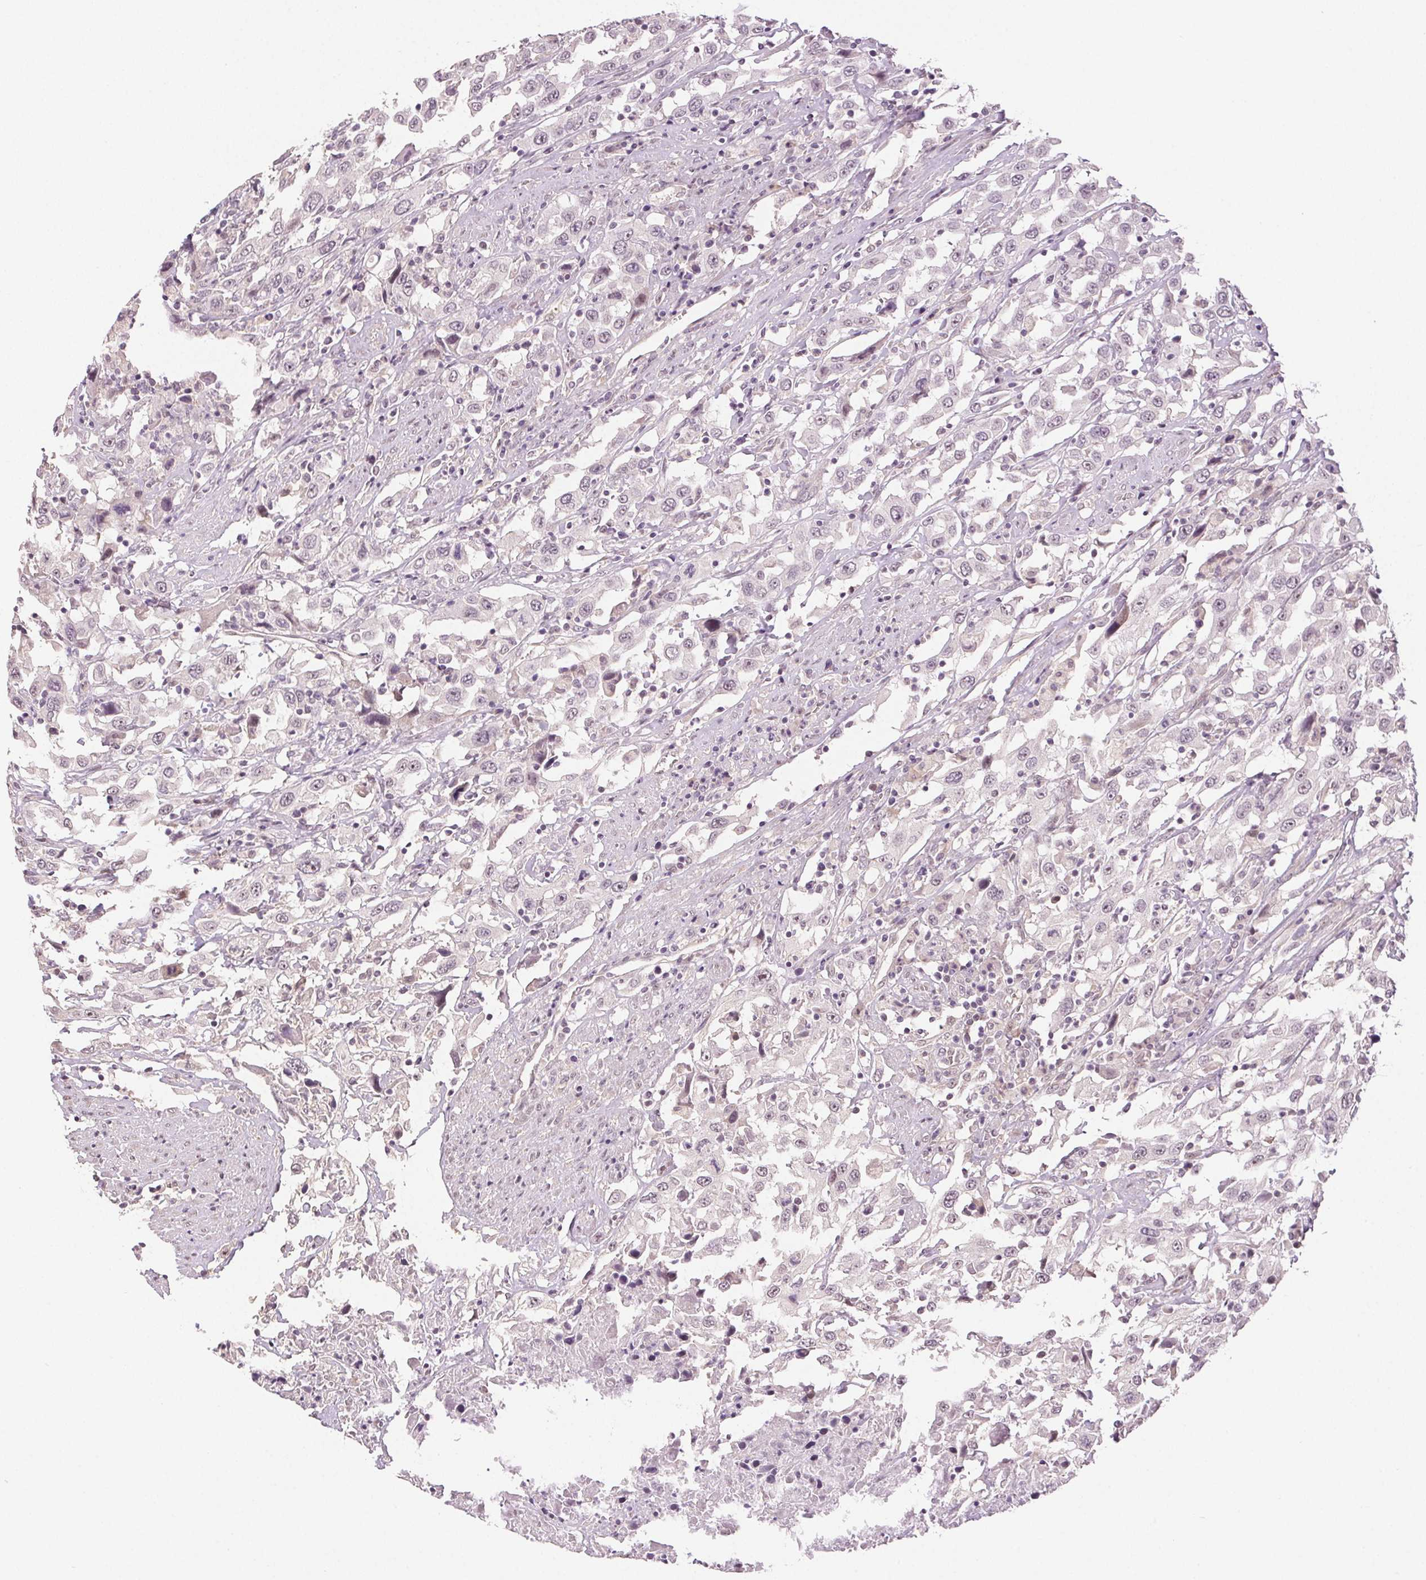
{"staining": {"intensity": "negative", "quantity": "none", "location": "none"}, "tissue": "urothelial cancer", "cell_type": "Tumor cells", "image_type": "cancer", "snomed": [{"axis": "morphology", "description": "Urothelial carcinoma, High grade"}, {"axis": "topography", "description": "Urinary bladder"}], "caption": "Immunohistochemistry (IHC) photomicrograph of high-grade urothelial carcinoma stained for a protein (brown), which demonstrates no positivity in tumor cells. The staining is performed using DAB brown chromogen with nuclei counter-stained in using hematoxylin.", "gene": "PLCB1", "patient": {"sex": "male", "age": 61}}